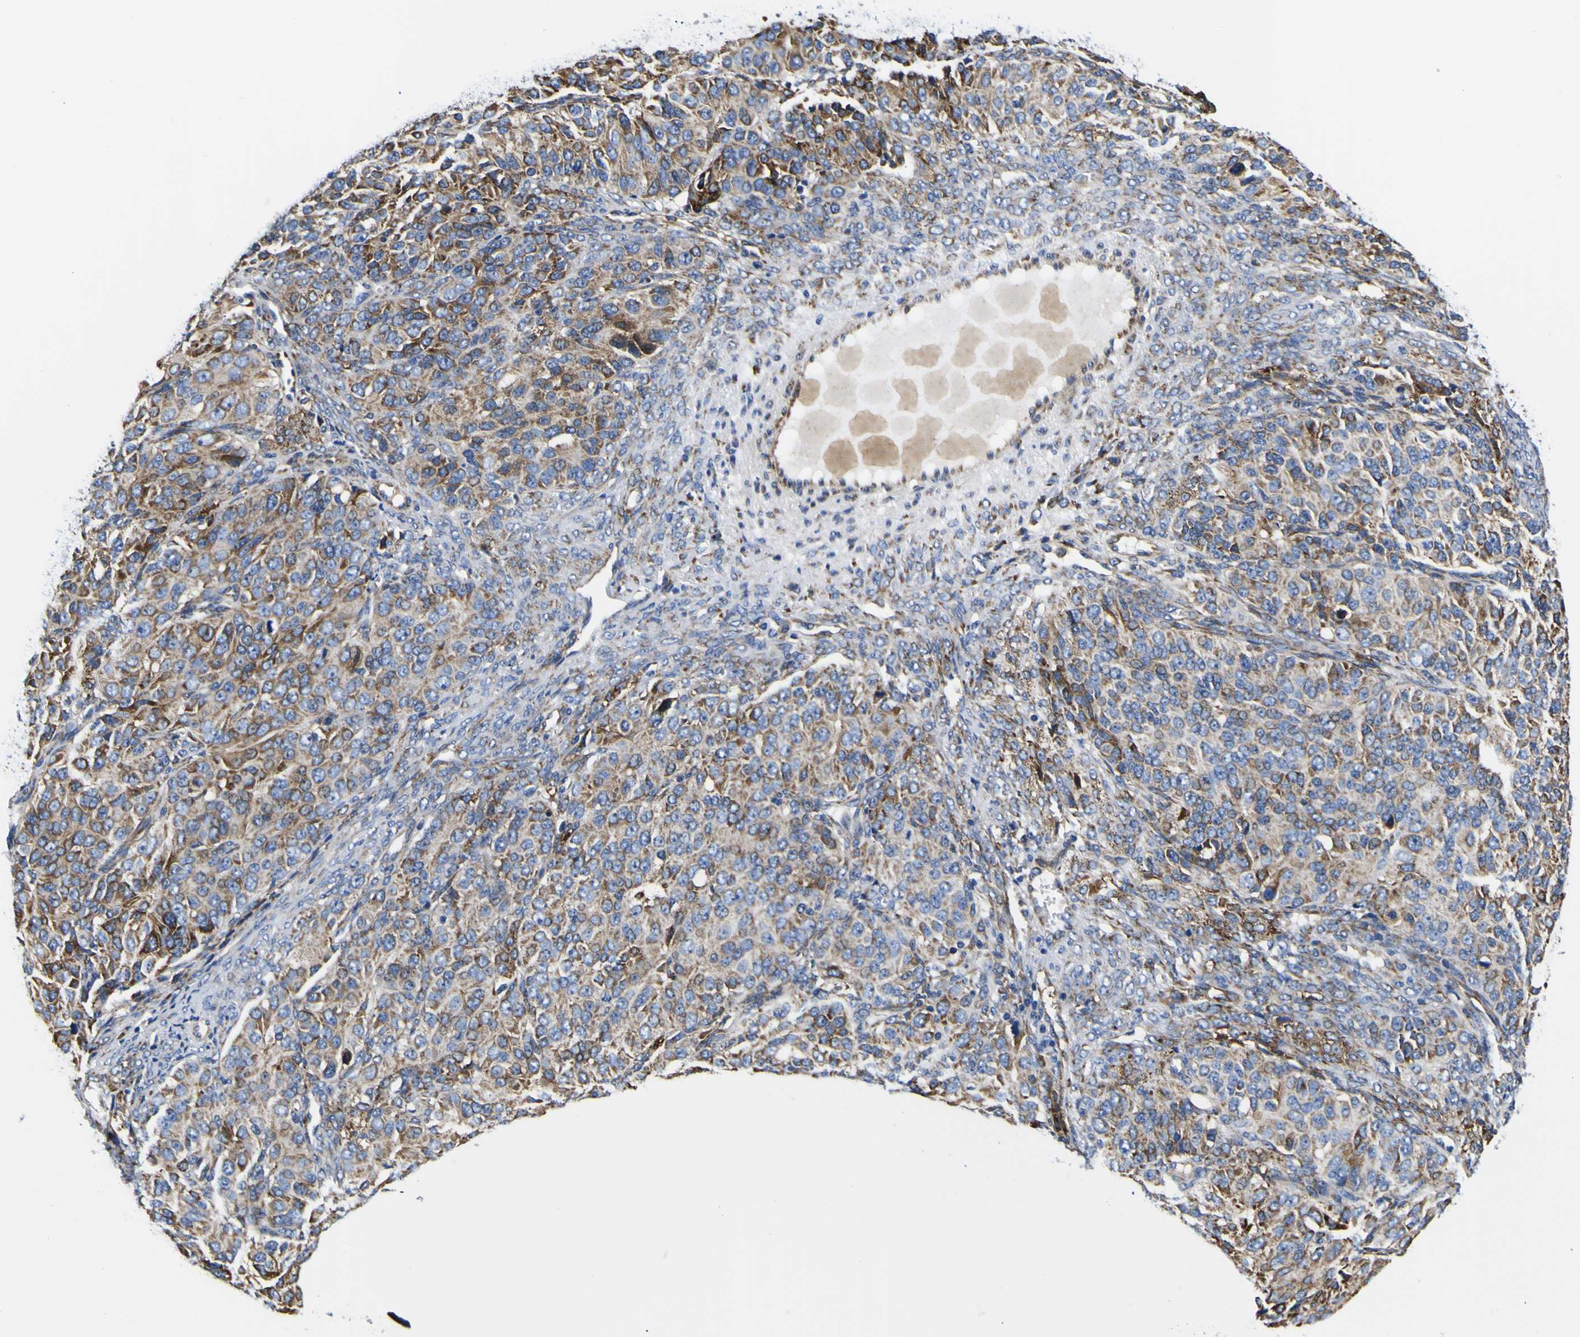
{"staining": {"intensity": "moderate", "quantity": ">75%", "location": "cytoplasmic/membranous"}, "tissue": "ovarian cancer", "cell_type": "Tumor cells", "image_type": "cancer", "snomed": [{"axis": "morphology", "description": "Carcinoma, endometroid"}, {"axis": "topography", "description": "Ovary"}], "caption": "Immunohistochemical staining of human ovarian cancer (endometroid carcinoma) shows medium levels of moderate cytoplasmic/membranous positivity in about >75% of tumor cells.", "gene": "SCD", "patient": {"sex": "female", "age": 51}}